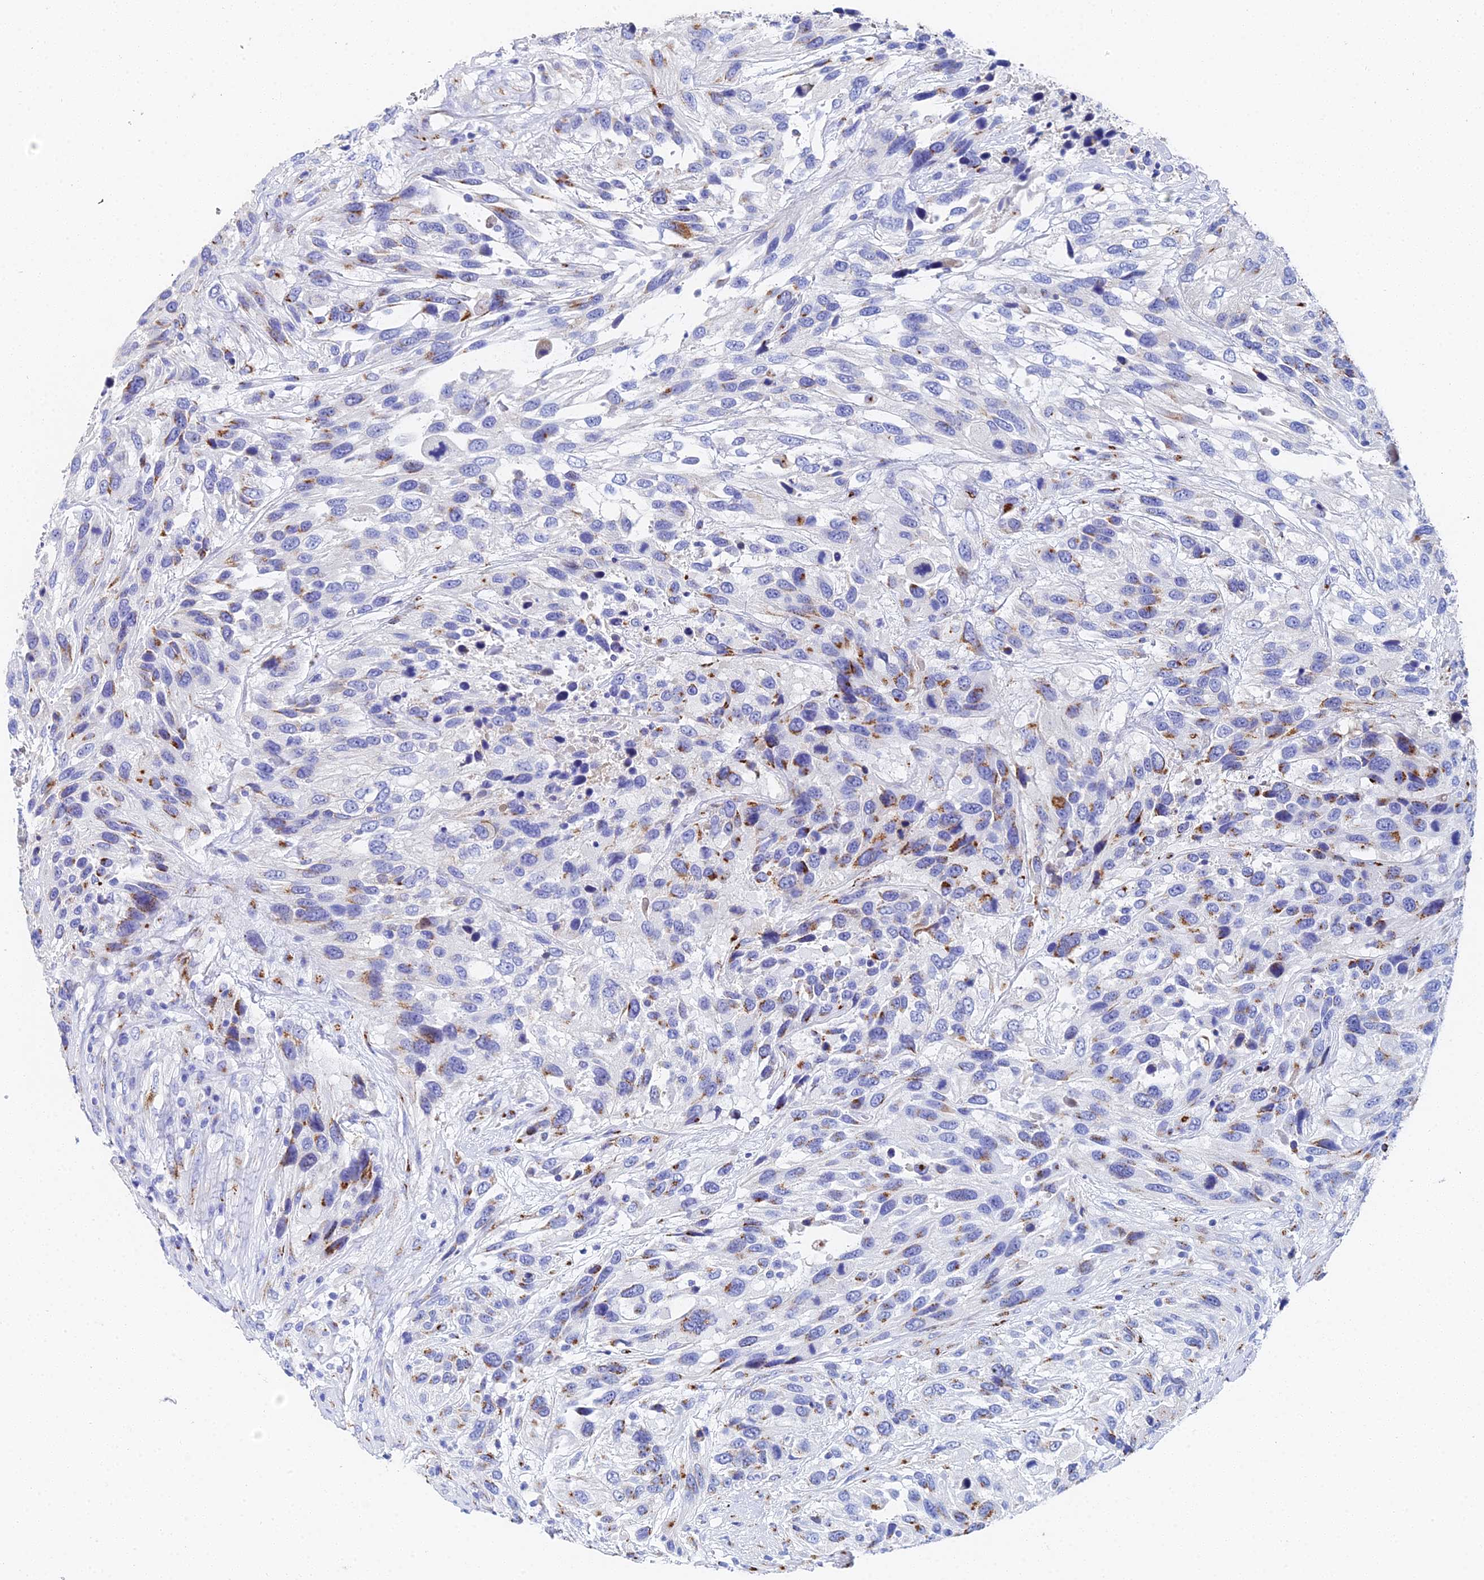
{"staining": {"intensity": "moderate", "quantity": "<25%", "location": "cytoplasmic/membranous"}, "tissue": "urothelial cancer", "cell_type": "Tumor cells", "image_type": "cancer", "snomed": [{"axis": "morphology", "description": "Urothelial carcinoma, High grade"}, {"axis": "topography", "description": "Urinary bladder"}], "caption": "High-grade urothelial carcinoma stained for a protein displays moderate cytoplasmic/membranous positivity in tumor cells.", "gene": "ENSG00000268674", "patient": {"sex": "female", "age": 70}}